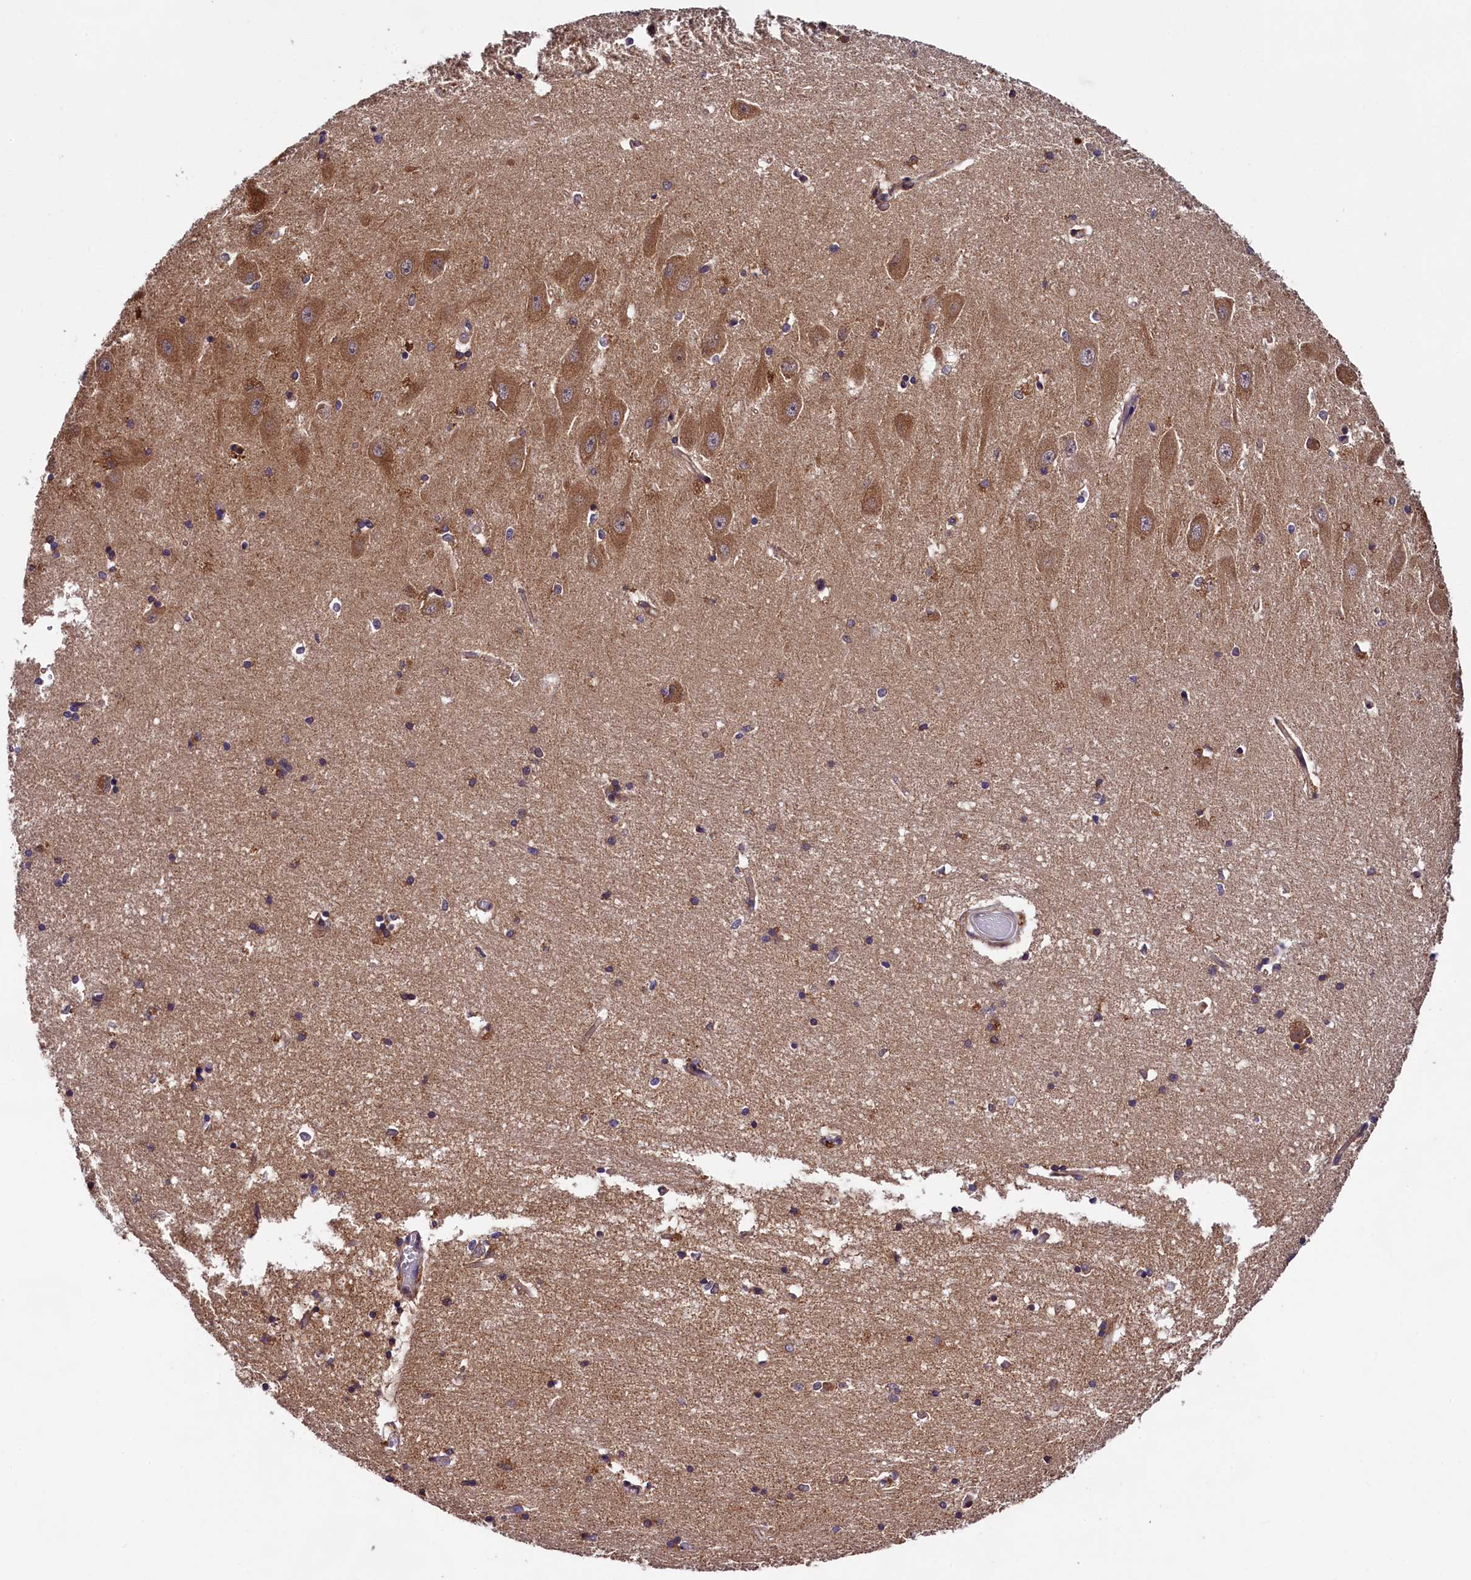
{"staining": {"intensity": "weak", "quantity": "25%-75%", "location": "cytoplasmic/membranous"}, "tissue": "hippocampus", "cell_type": "Glial cells", "image_type": "normal", "snomed": [{"axis": "morphology", "description": "Normal tissue, NOS"}, {"axis": "topography", "description": "Hippocampus"}], "caption": "Protein staining displays weak cytoplasmic/membranous expression in approximately 25%-75% of glial cells in normal hippocampus. The staining is performed using DAB brown chromogen to label protein expression. The nuclei are counter-stained blue using hematoxylin.", "gene": "DOHH", "patient": {"sex": "male", "age": 45}}